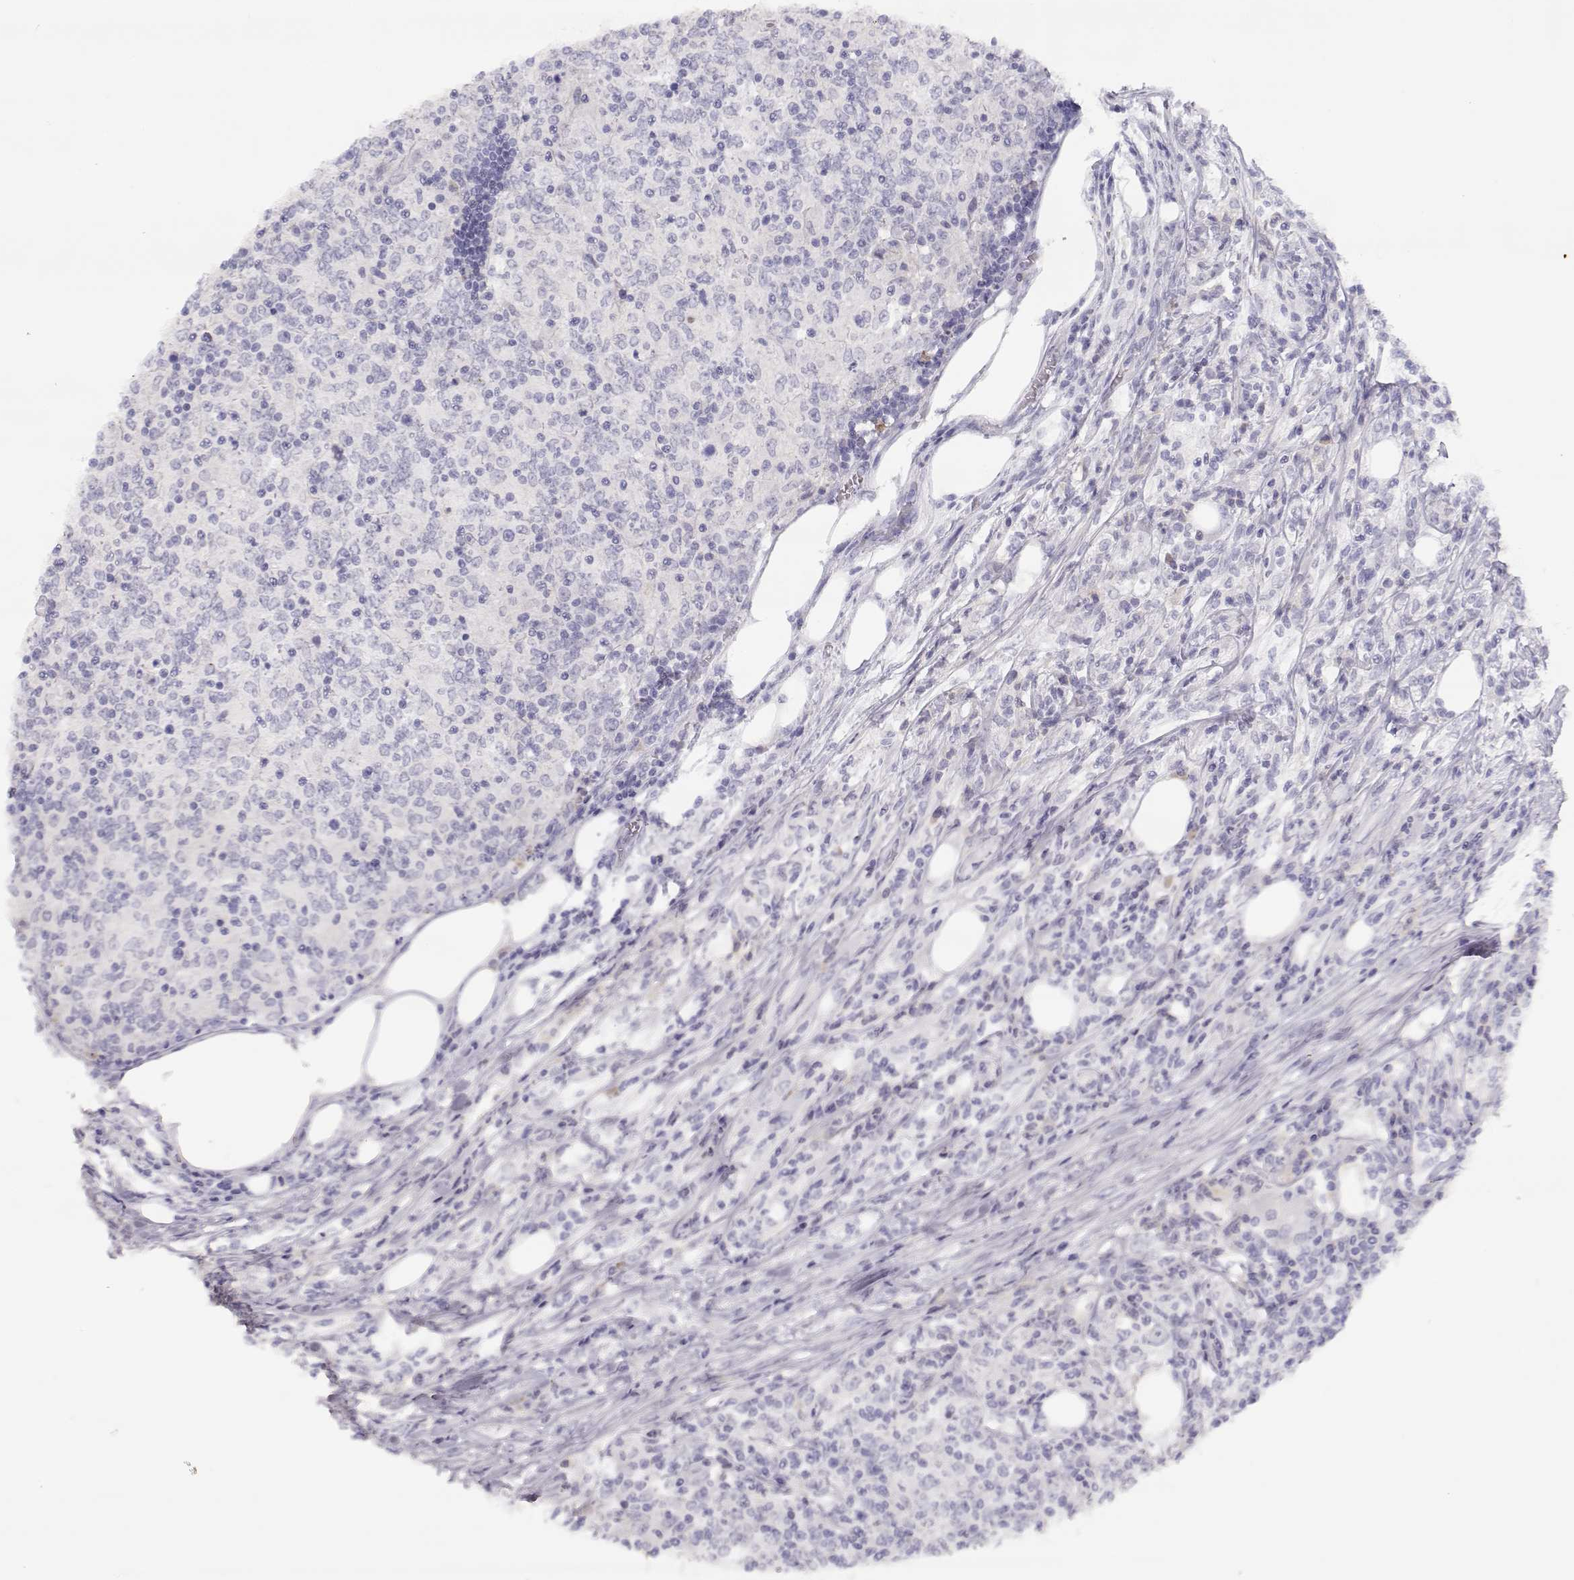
{"staining": {"intensity": "negative", "quantity": "none", "location": "none"}, "tissue": "lymphoma", "cell_type": "Tumor cells", "image_type": "cancer", "snomed": [{"axis": "morphology", "description": "Malignant lymphoma, non-Hodgkin's type, High grade"}, {"axis": "topography", "description": "Lymph node"}], "caption": "Tumor cells are negative for brown protein staining in malignant lymphoma, non-Hodgkin's type (high-grade).", "gene": "SLCO6A1", "patient": {"sex": "female", "age": 84}}